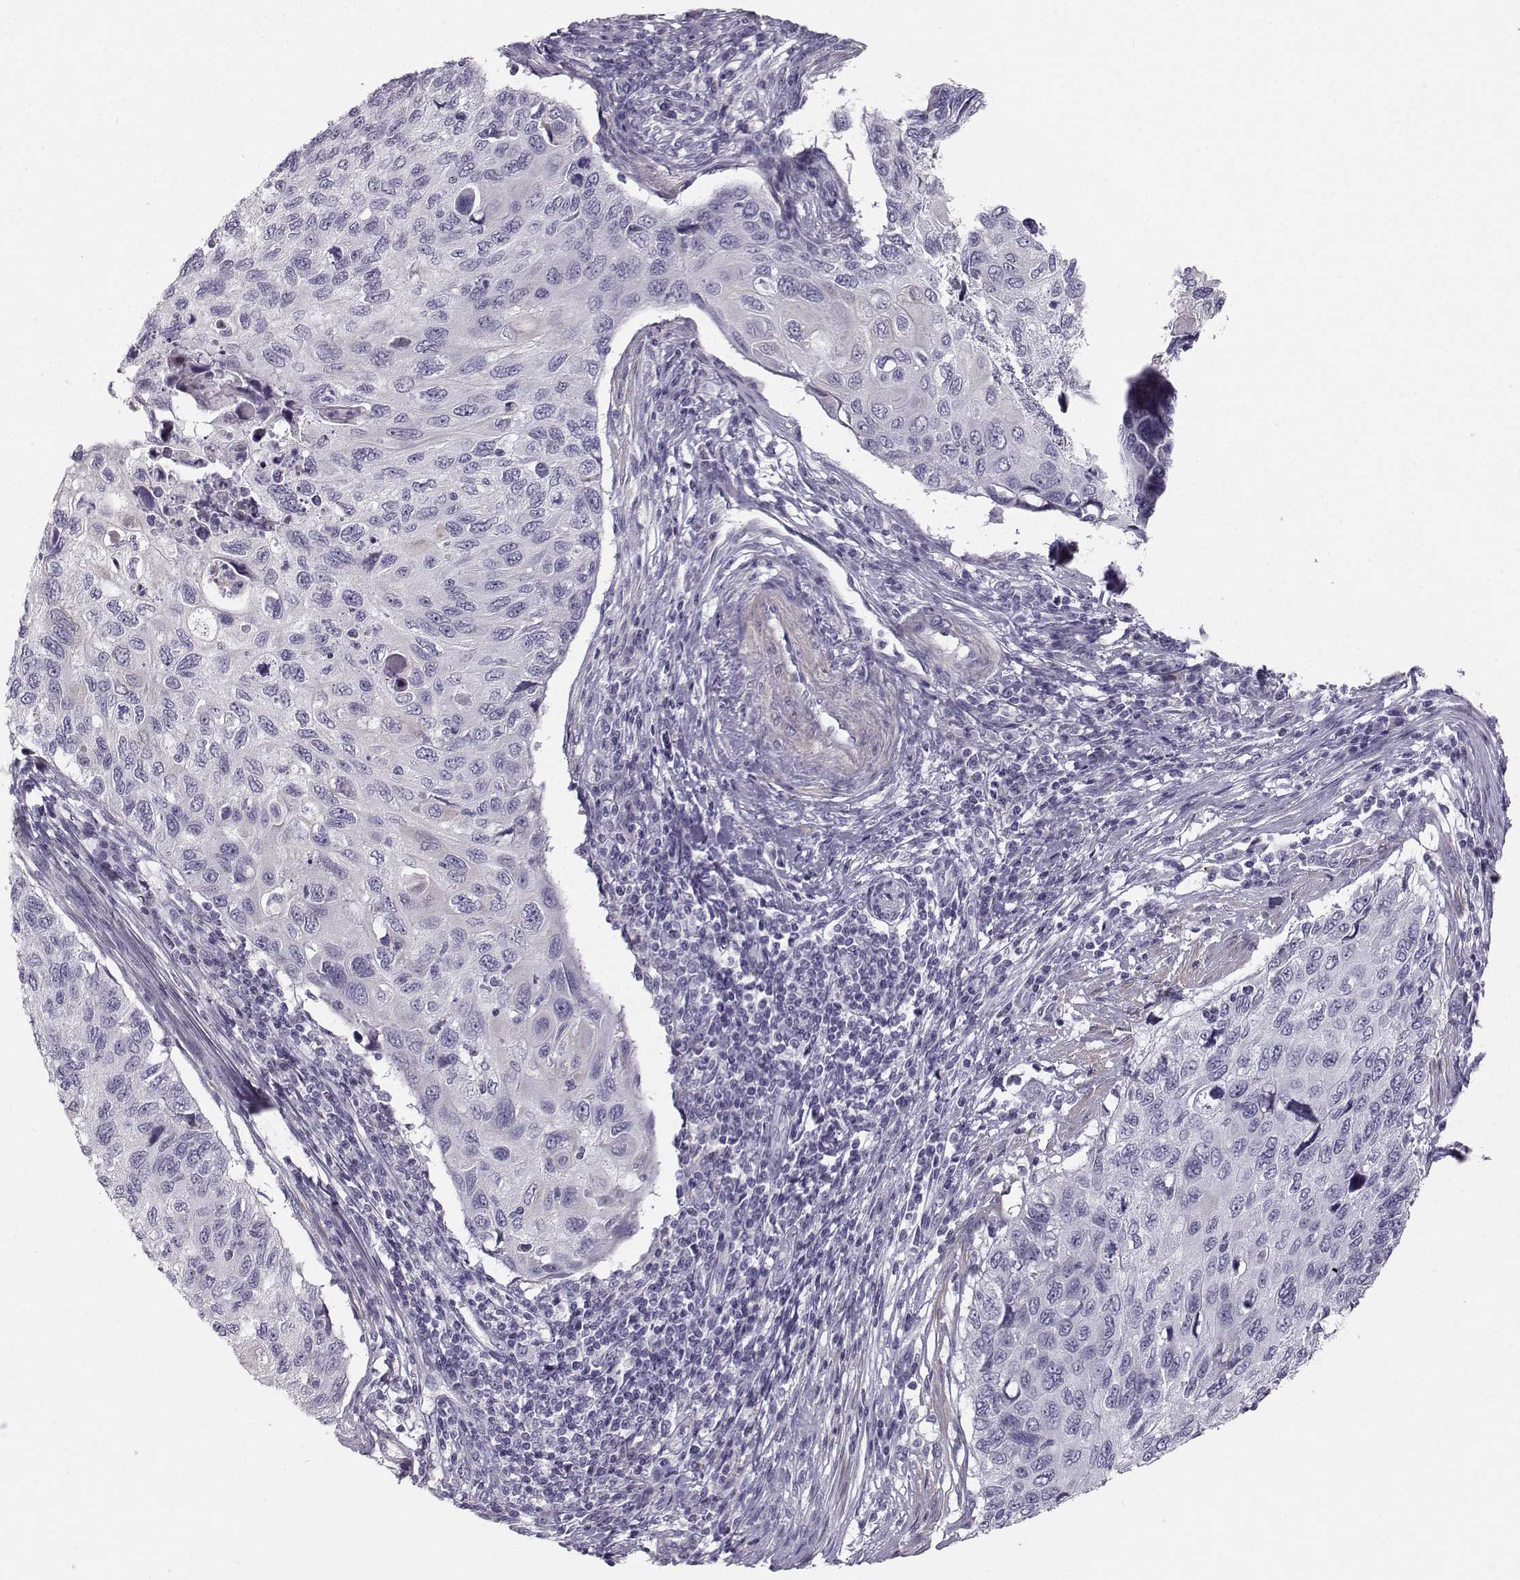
{"staining": {"intensity": "negative", "quantity": "none", "location": "none"}, "tissue": "cervical cancer", "cell_type": "Tumor cells", "image_type": "cancer", "snomed": [{"axis": "morphology", "description": "Squamous cell carcinoma, NOS"}, {"axis": "topography", "description": "Cervix"}], "caption": "Protein analysis of cervical cancer (squamous cell carcinoma) demonstrates no significant staining in tumor cells.", "gene": "CASR", "patient": {"sex": "female", "age": 70}}